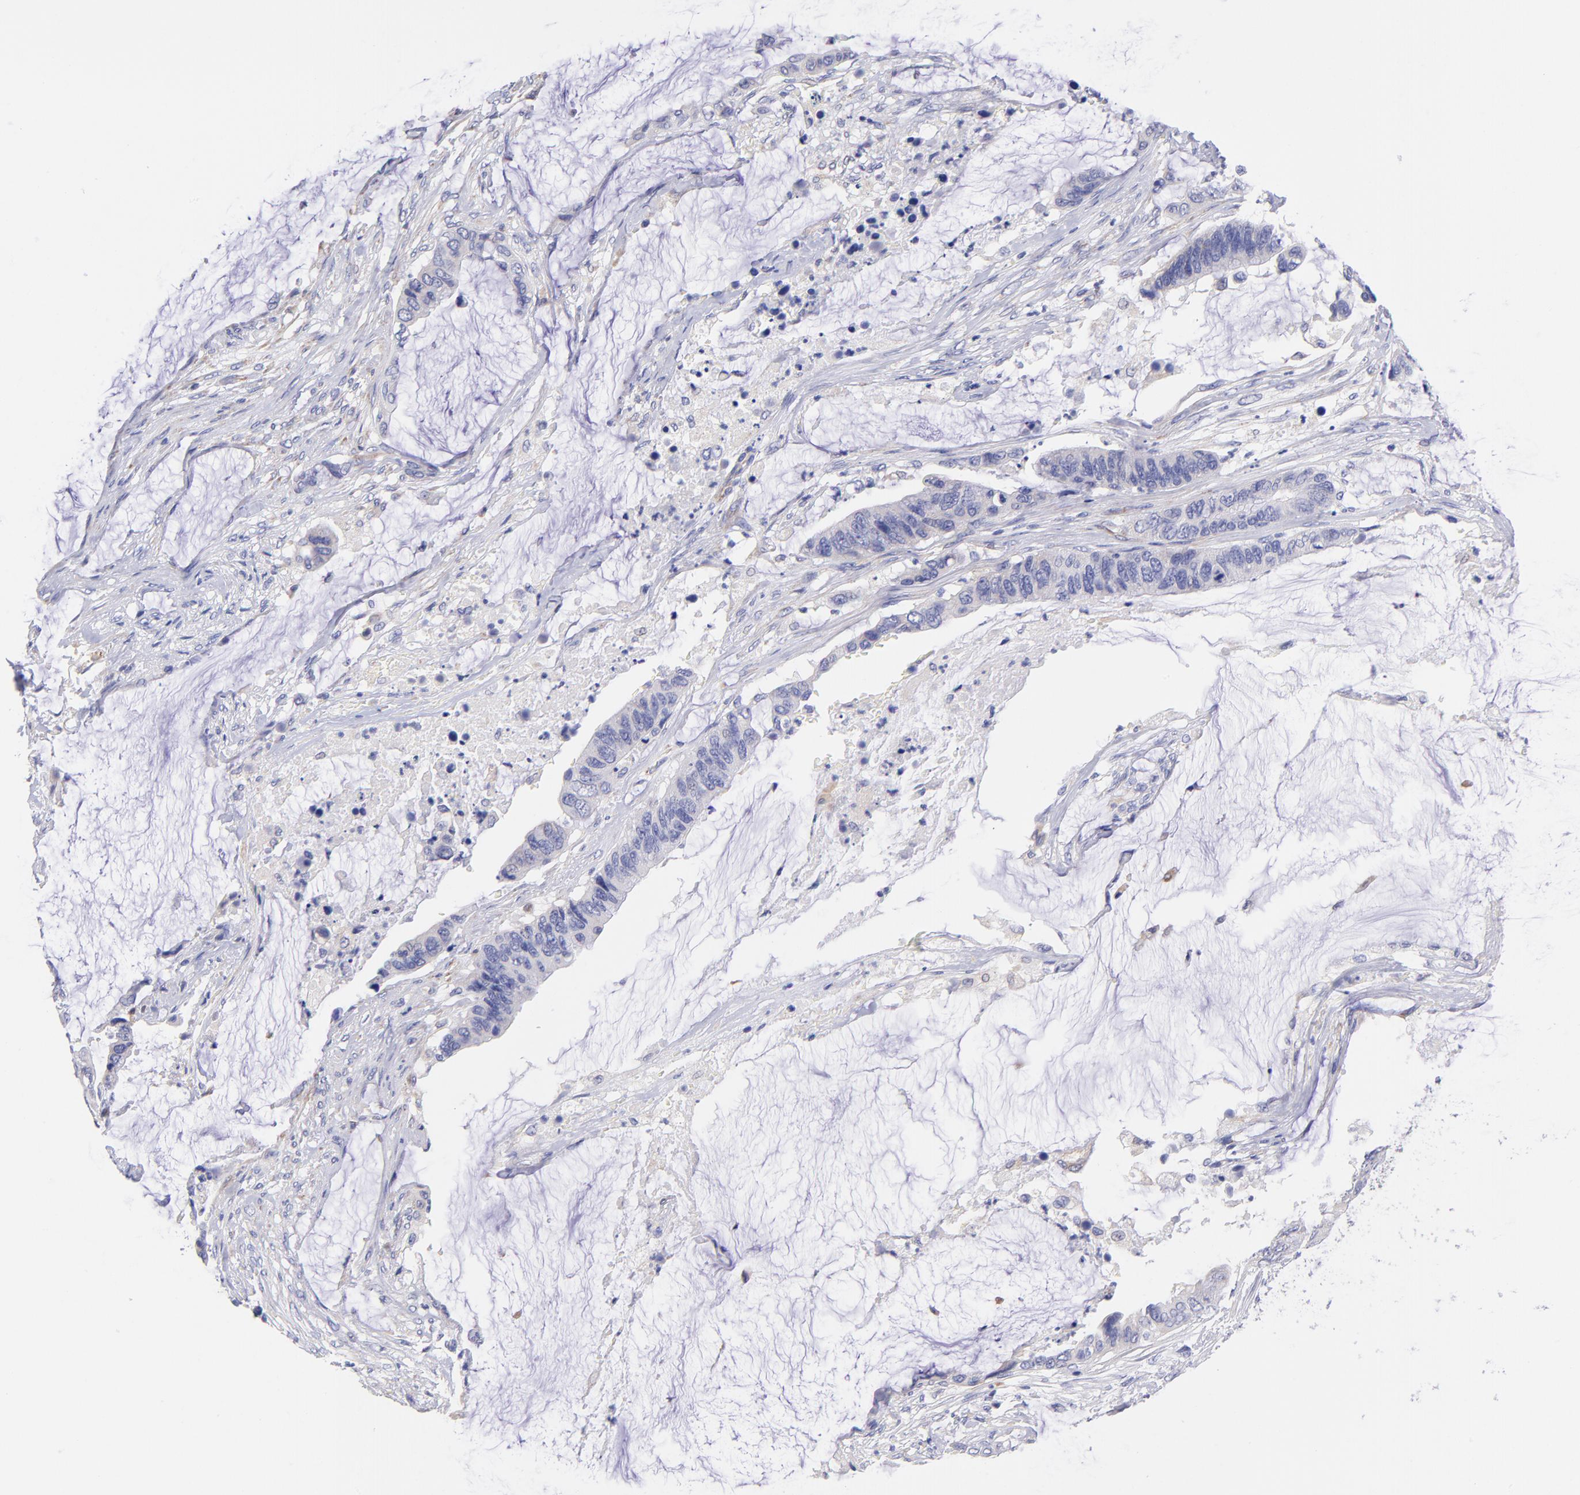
{"staining": {"intensity": "negative", "quantity": "none", "location": "none"}, "tissue": "colorectal cancer", "cell_type": "Tumor cells", "image_type": "cancer", "snomed": [{"axis": "morphology", "description": "Adenocarcinoma, NOS"}, {"axis": "topography", "description": "Rectum"}], "caption": "Immunohistochemistry (IHC) micrograph of neoplastic tissue: human colorectal cancer (adenocarcinoma) stained with DAB exhibits no significant protein staining in tumor cells.", "gene": "NDUFB7", "patient": {"sex": "female", "age": 59}}